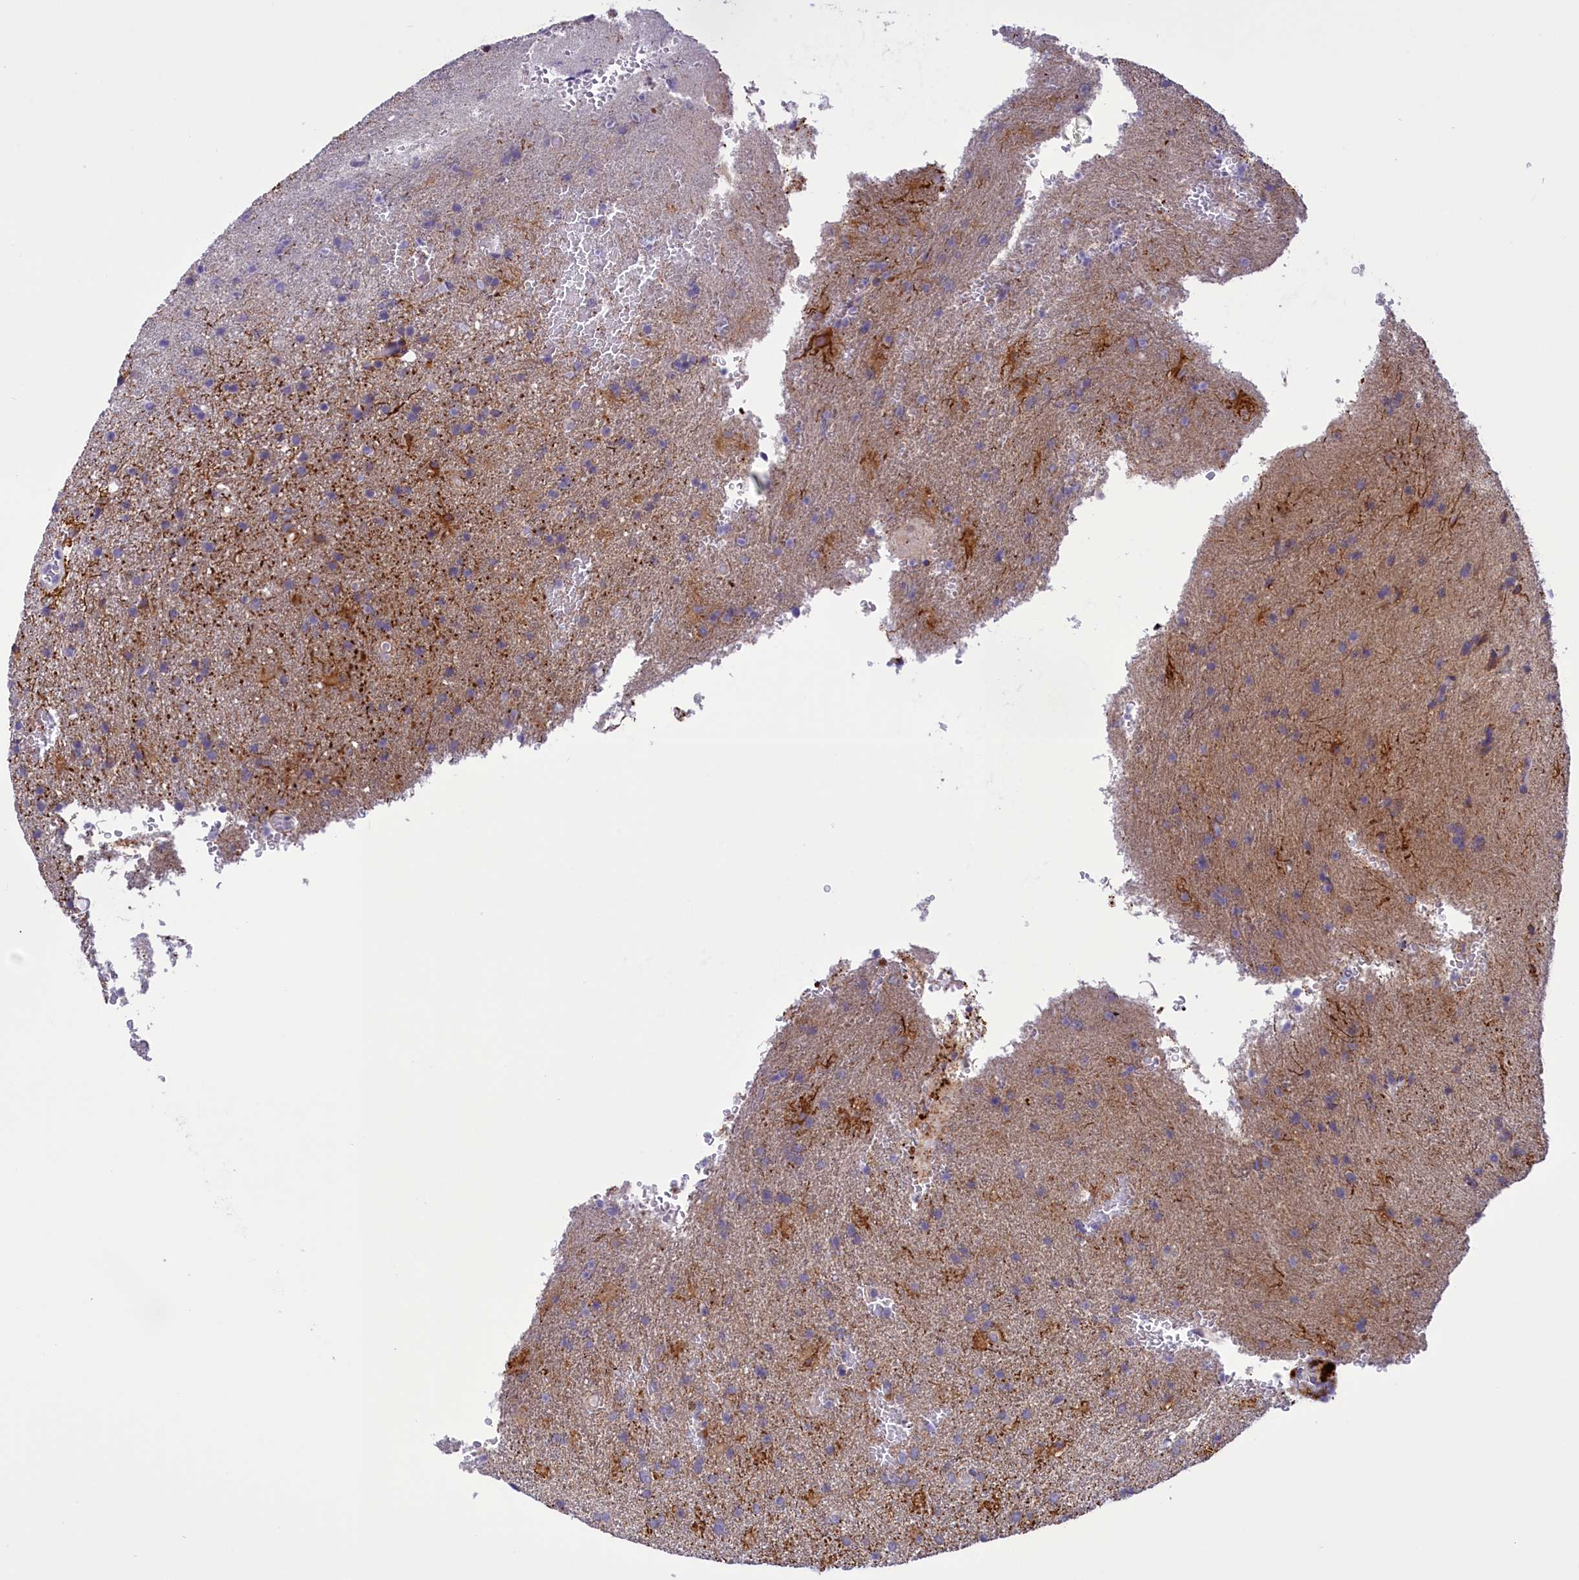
{"staining": {"intensity": "weak", "quantity": "25%-75%", "location": "cytoplasmic/membranous"}, "tissue": "glioma", "cell_type": "Tumor cells", "image_type": "cancer", "snomed": [{"axis": "morphology", "description": "Glioma, malignant, High grade"}, {"axis": "topography", "description": "Brain"}], "caption": "Immunohistochemistry micrograph of neoplastic tissue: human malignant glioma (high-grade) stained using immunohistochemistry exhibits low levels of weak protein expression localized specifically in the cytoplasmic/membranous of tumor cells, appearing as a cytoplasmic/membranous brown color.", "gene": "CORO2A", "patient": {"sex": "female", "age": 74}}